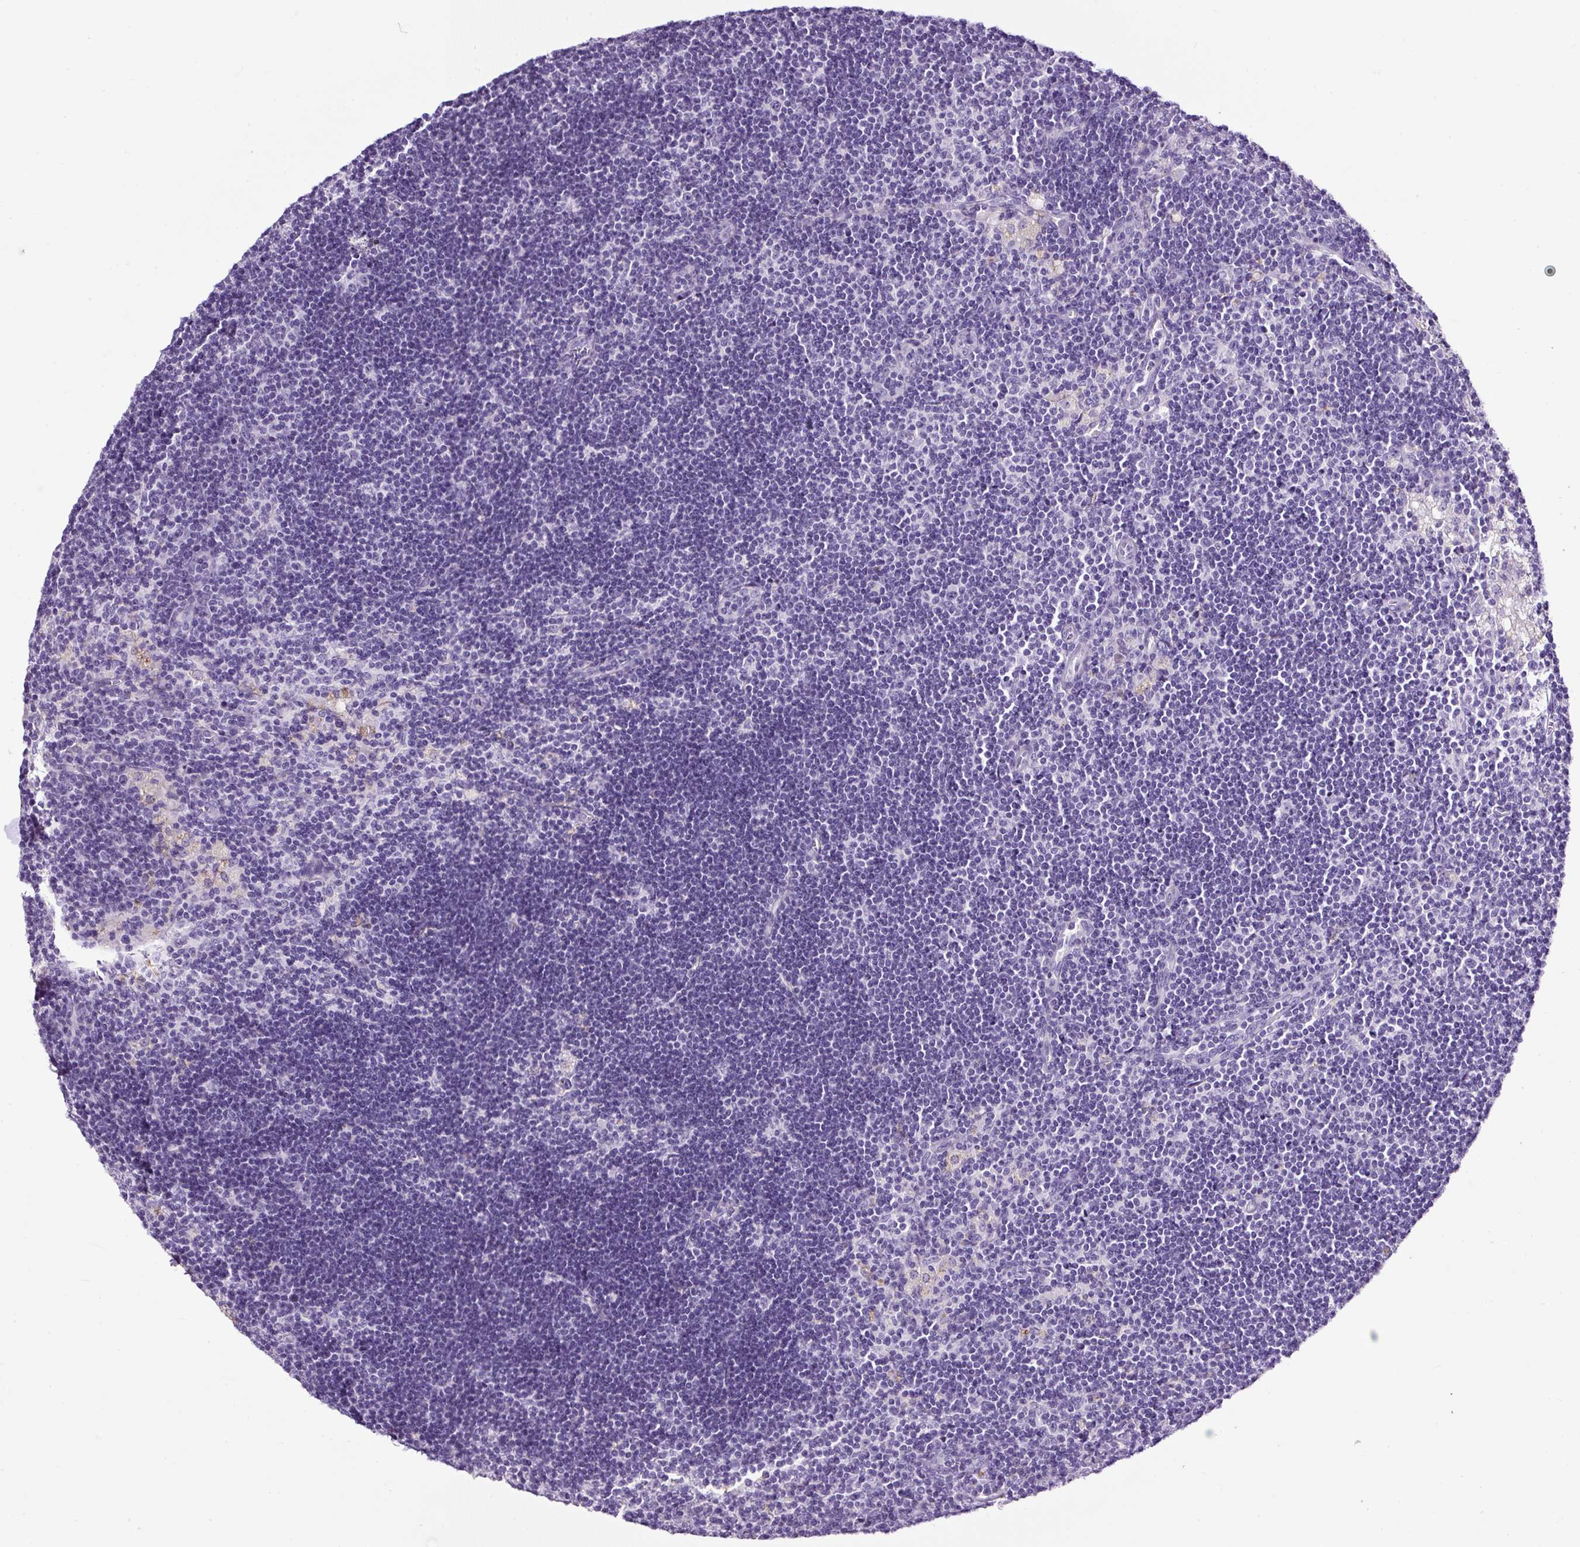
{"staining": {"intensity": "negative", "quantity": "none", "location": "none"}, "tissue": "lymph node", "cell_type": "Germinal center cells", "image_type": "normal", "snomed": [{"axis": "morphology", "description": "Normal tissue, NOS"}, {"axis": "topography", "description": "Lymph node"}], "caption": "This photomicrograph is of normal lymph node stained with immunohistochemistry to label a protein in brown with the nuclei are counter-stained blue. There is no staining in germinal center cells.", "gene": "SP8", "patient": {"sex": "male", "age": 24}}